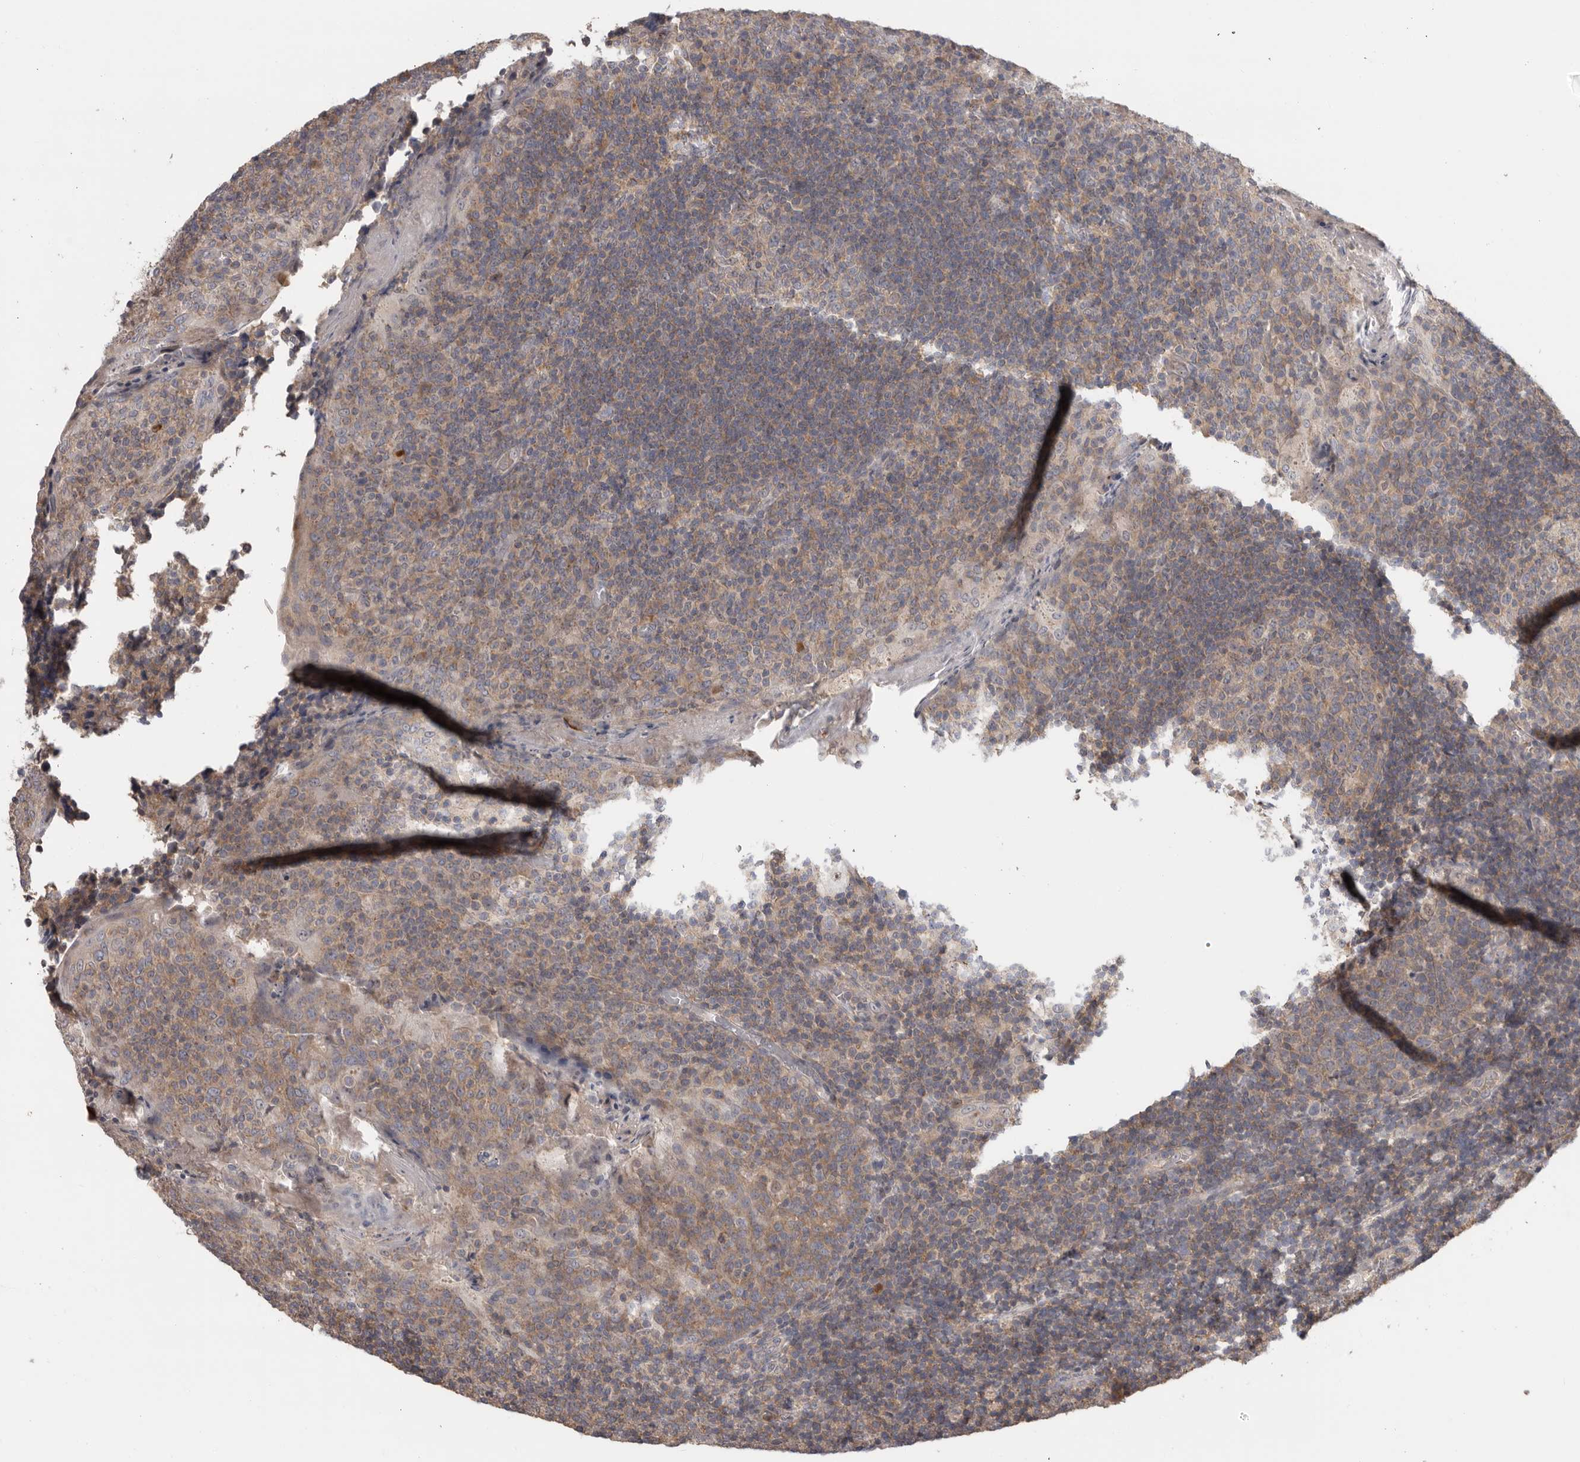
{"staining": {"intensity": "weak", "quantity": ">75%", "location": "cytoplasmic/membranous"}, "tissue": "tonsil", "cell_type": "Germinal center cells", "image_type": "normal", "snomed": [{"axis": "morphology", "description": "Normal tissue, NOS"}, {"axis": "topography", "description": "Tonsil"}], "caption": "Immunohistochemical staining of benign human tonsil reveals >75% levels of weak cytoplasmic/membranous protein expression in approximately >75% of germinal center cells. (brown staining indicates protein expression, while blue staining denotes nuclei).", "gene": "KLK5", "patient": {"sex": "female", "age": 19}}